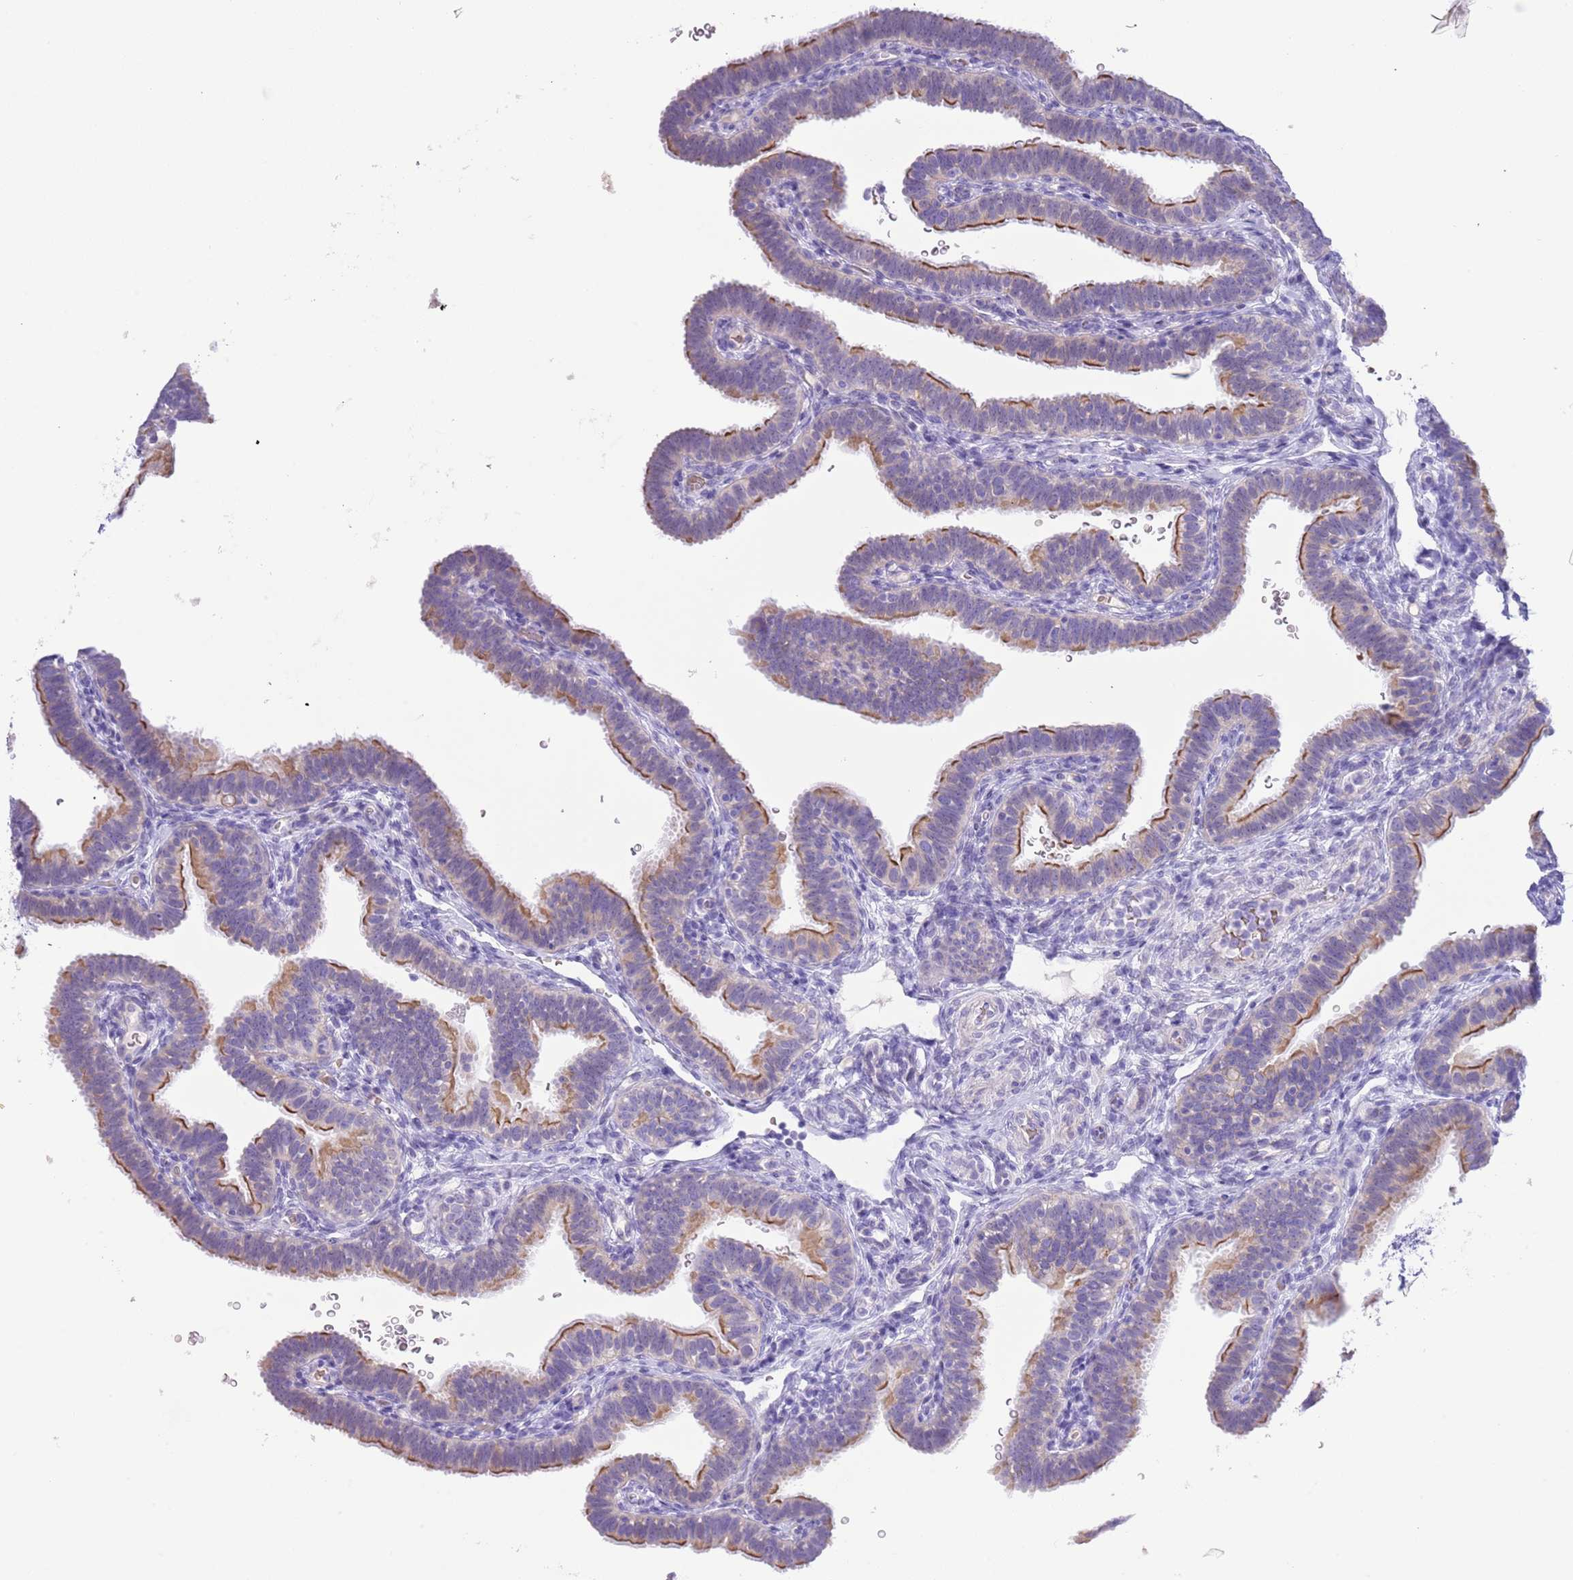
{"staining": {"intensity": "moderate", "quantity": "25%-75%", "location": "cytoplasmic/membranous"}, "tissue": "fallopian tube", "cell_type": "Glandular cells", "image_type": "normal", "snomed": [{"axis": "morphology", "description": "Normal tissue, NOS"}, {"axis": "topography", "description": "Fallopian tube"}], "caption": "IHC staining of benign fallopian tube, which shows medium levels of moderate cytoplasmic/membranous staining in about 25%-75% of glandular cells indicating moderate cytoplasmic/membranous protein staining. The staining was performed using DAB (3,3'-diaminobenzidine) (brown) for protein detection and nuclei were counterstained in hematoxylin (blue).", "gene": "ACR", "patient": {"sex": "female", "age": 41}}